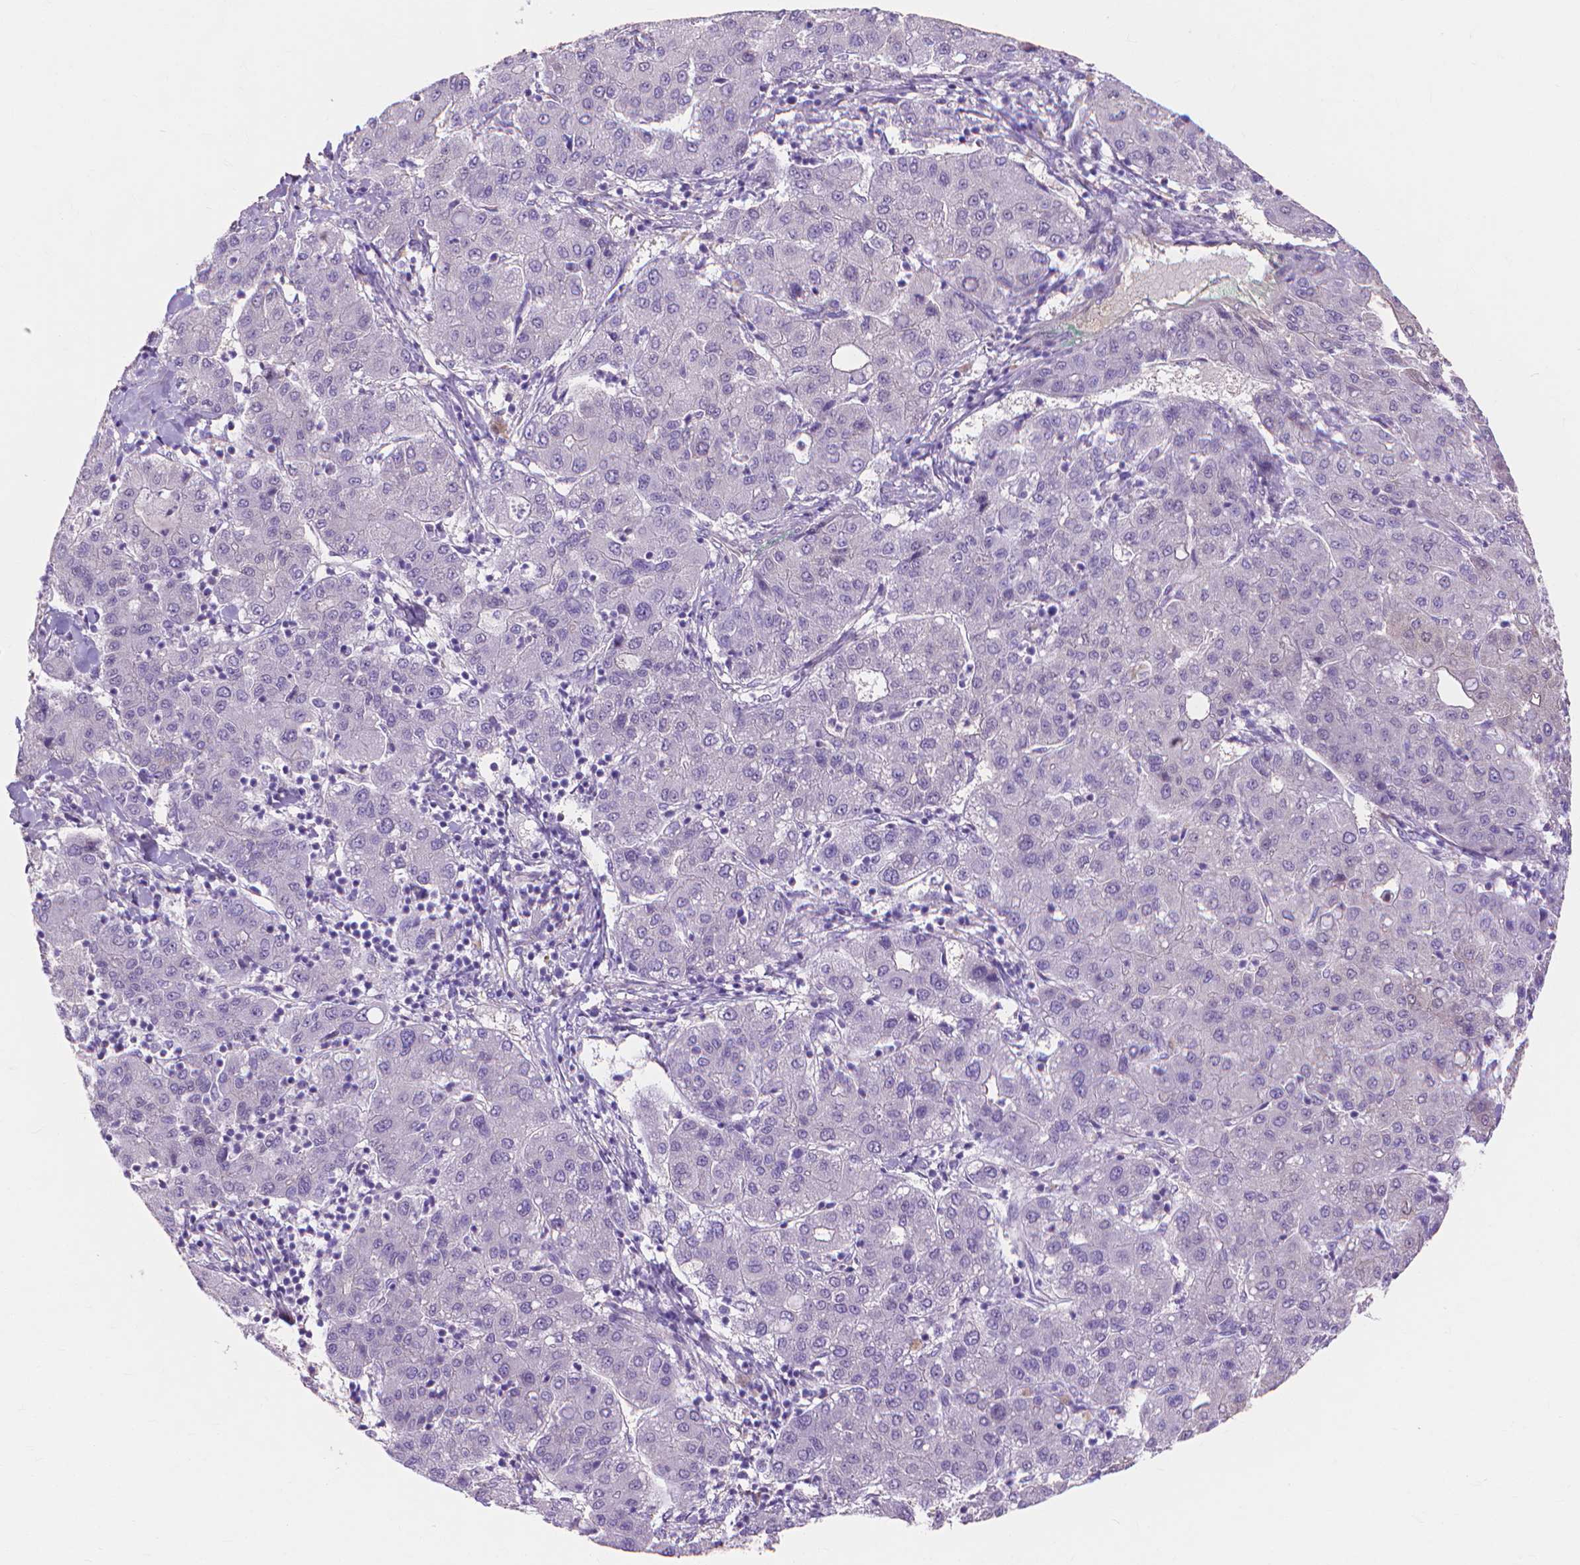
{"staining": {"intensity": "negative", "quantity": "none", "location": "none"}, "tissue": "liver cancer", "cell_type": "Tumor cells", "image_type": "cancer", "snomed": [{"axis": "morphology", "description": "Carcinoma, Hepatocellular, NOS"}, {"axis": "topography", "description": "Liver"}], "caption": "A photomicrograph of human hepatocellular carcinoma (liver) is negative for staining in tumor cells.", "gene": "MBLAC1", "patient": {"sex": "male", "age": 65}}